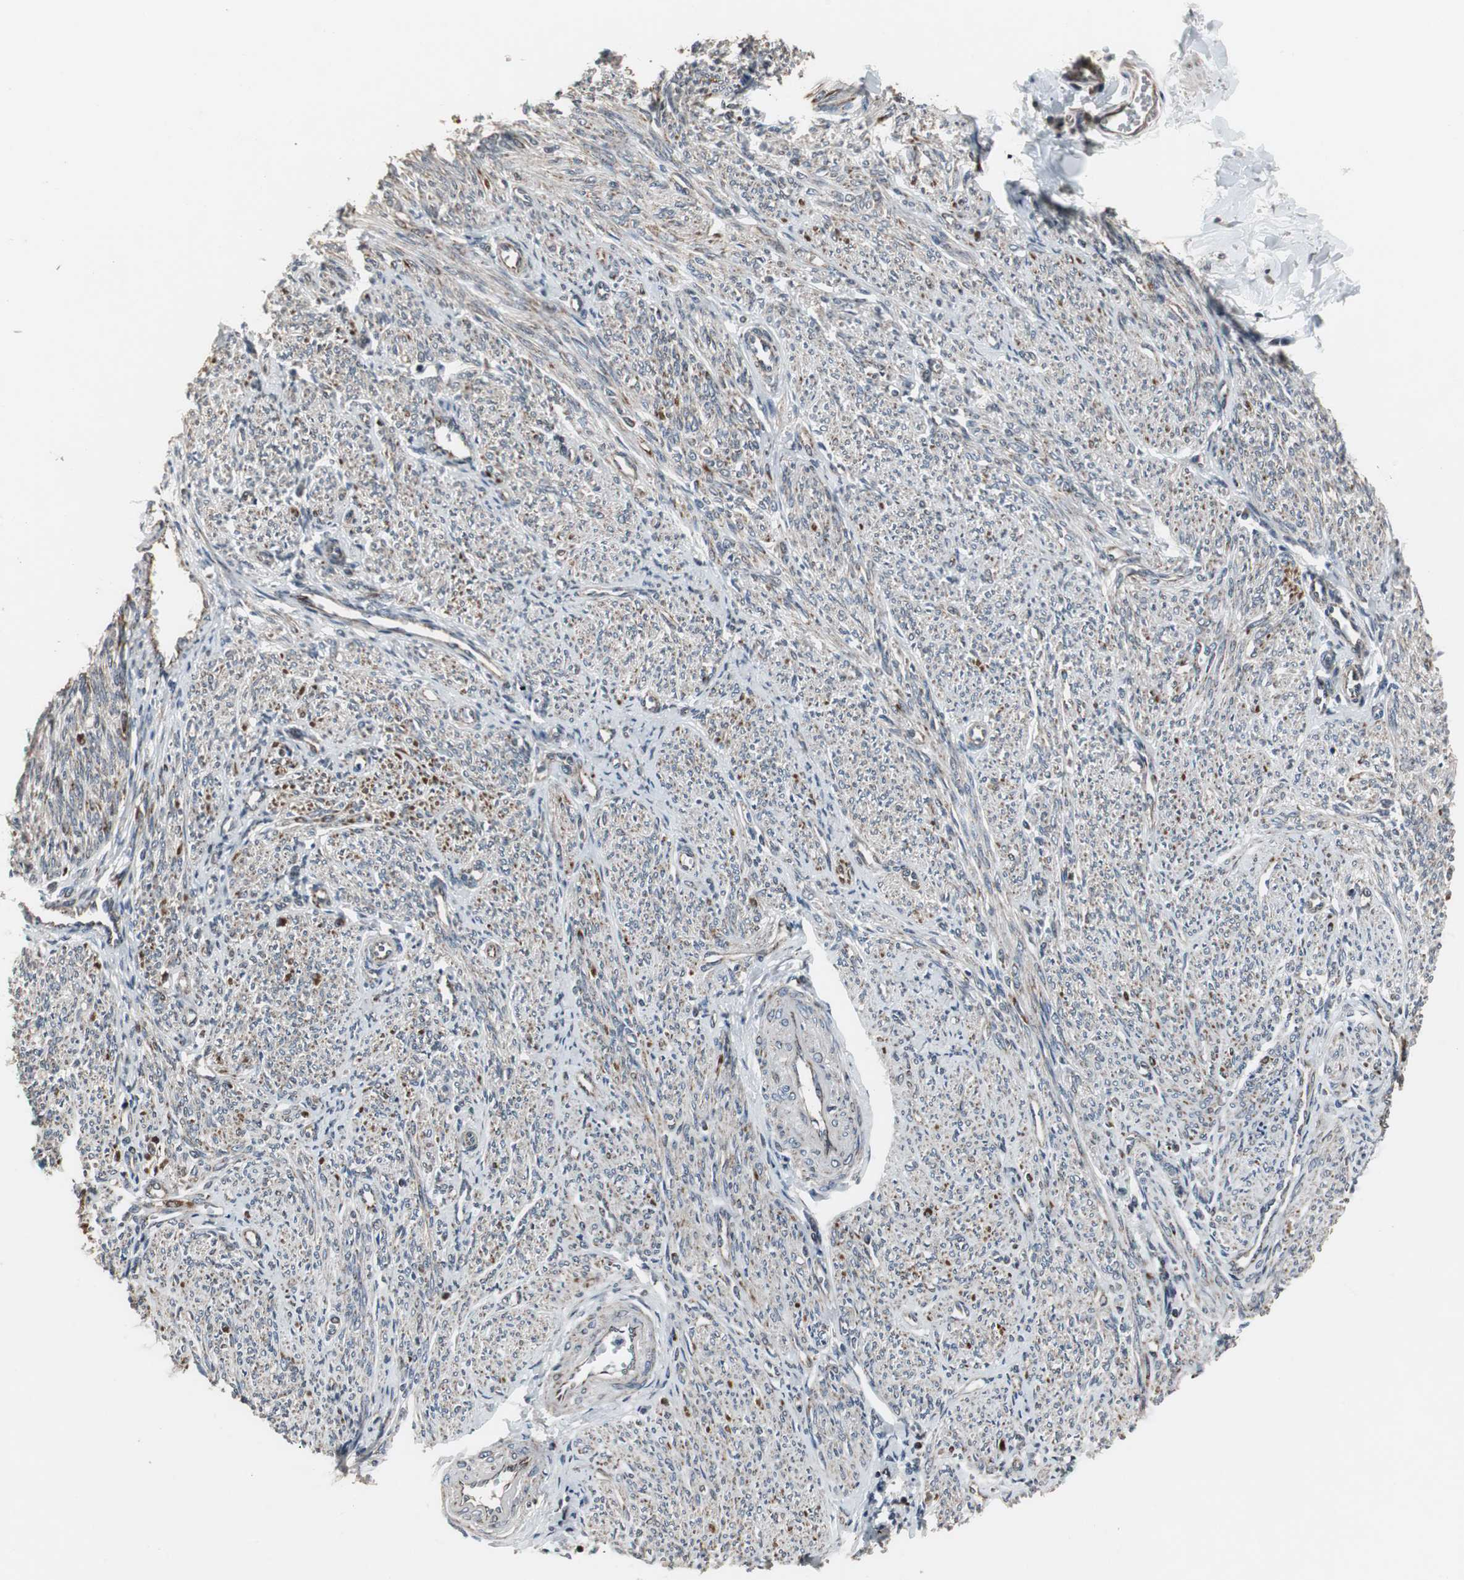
{"staining": {"intensity": "moderate", "quantity": "25%-75%", "location": "cytoplasmic/membranous"}, "tissue": "smooth muscle", "cell_type": "Smooth muscle cells", "image_type": "normal", "snomed": [{"axis": "morphology", "description": "Normal tissue, NOS"}, {"axis": "topography", "description": "Smooth muscle"}], "caption": "Protein analysis of unremarkable smooth muscle demonstrates moderate cytoplasmic/membranous staining in approximately 25%-75% of smooth muscle cells.", "gene": "MRPL40", "patient": {"sex": "female", "age": 65}}